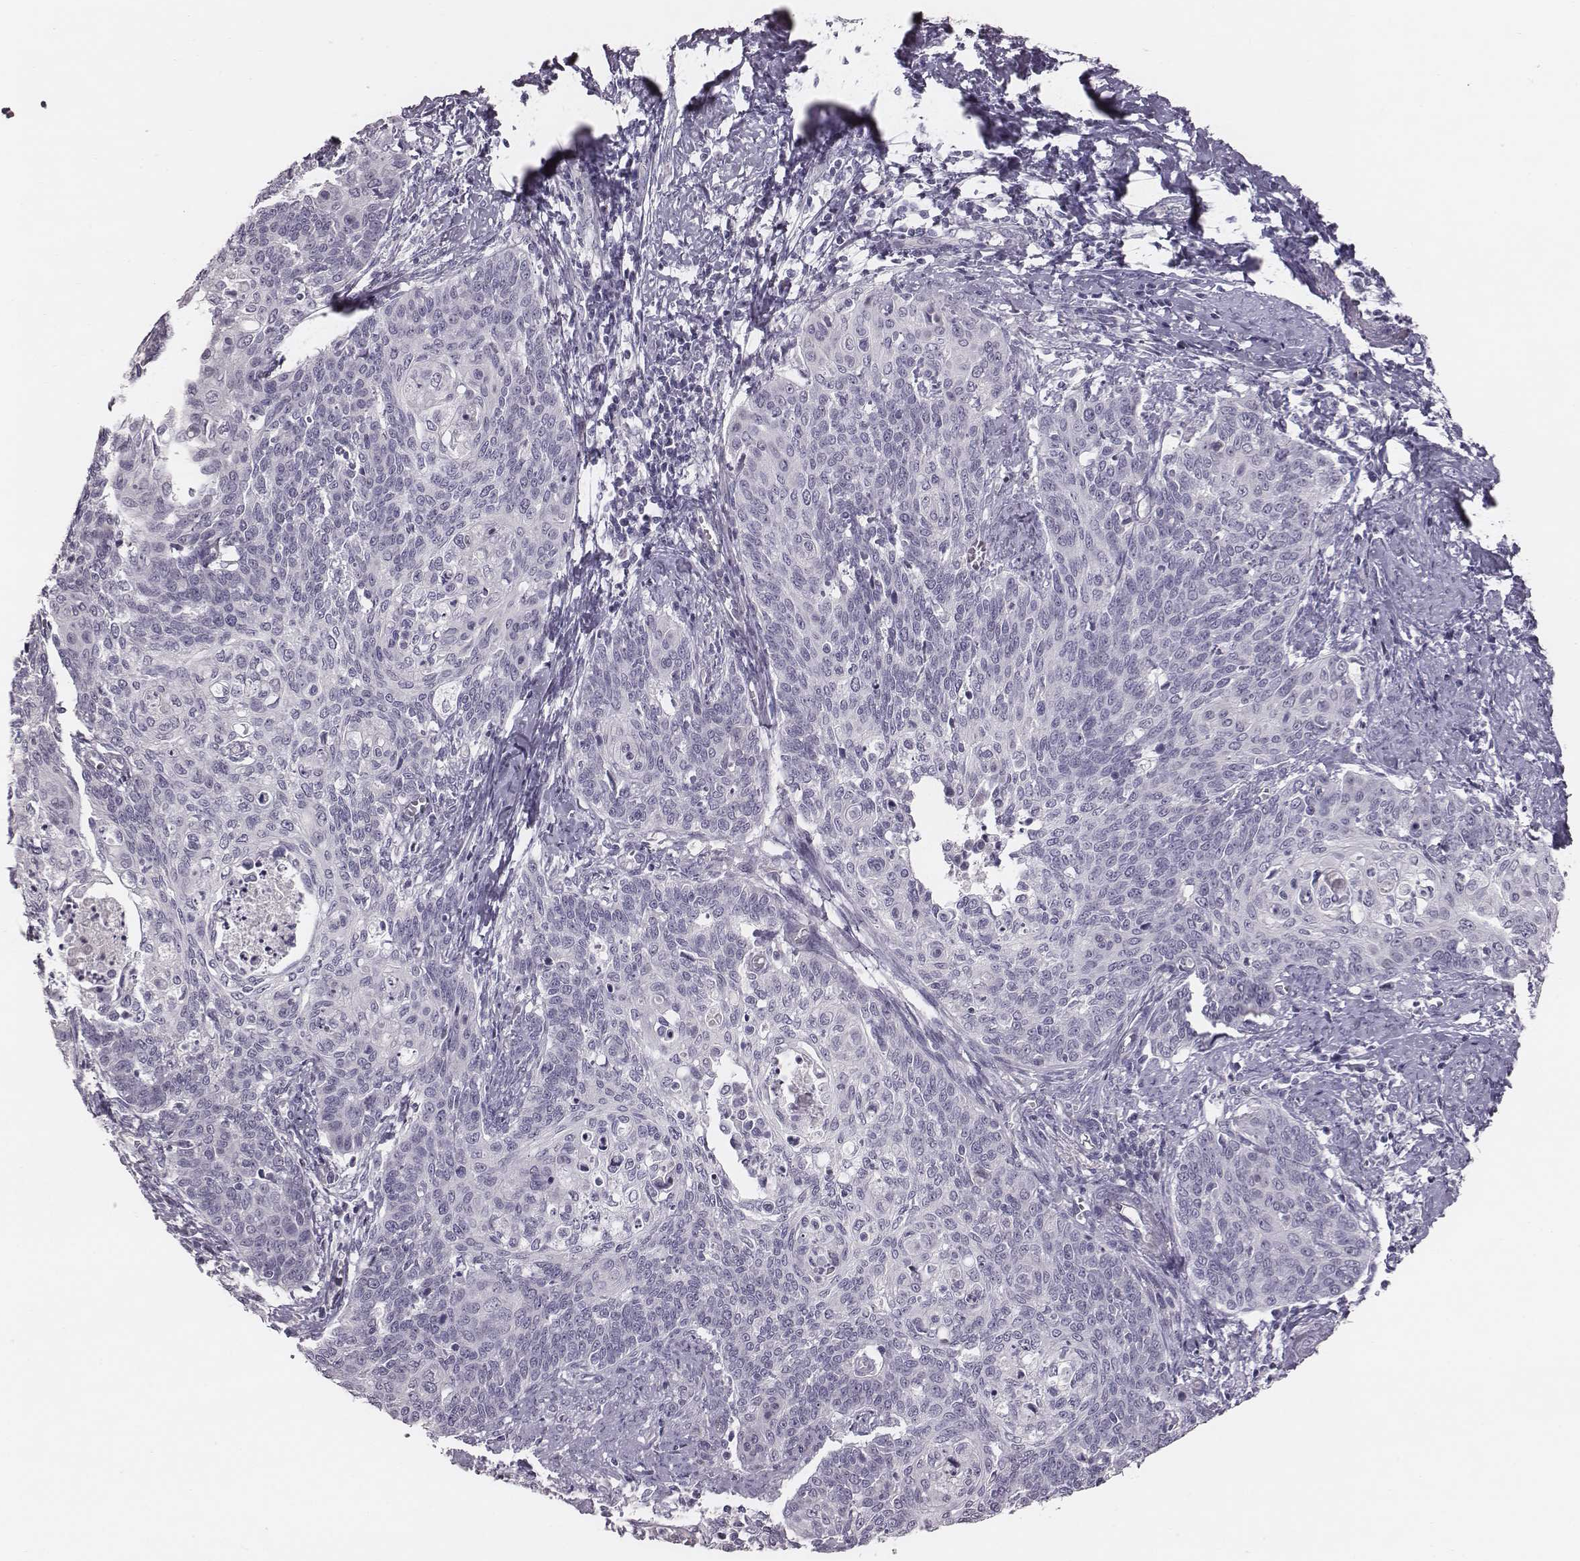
{"staining": {"intensity": "negative", "quantity": "none", "location": "none"}, "tissue": "cervical cancer", "cell_type": "Tumor cells", "image_type": "cancer", "snomed": [{"axis": "morphology", "description": "Normal tissue, NOS"}, {"axis": "morphology", "description": "Squamous cell carcinoma, NOS"}, {"axis": "topography", "description": "Cervix"}], "caption": "This is a image of immunohistochemistry (IHC) staining of cervical cancer, which shows no positivity in tumor cells.", "gene": "CACNG4", "patient": {"sex": "female", "age": 39}}